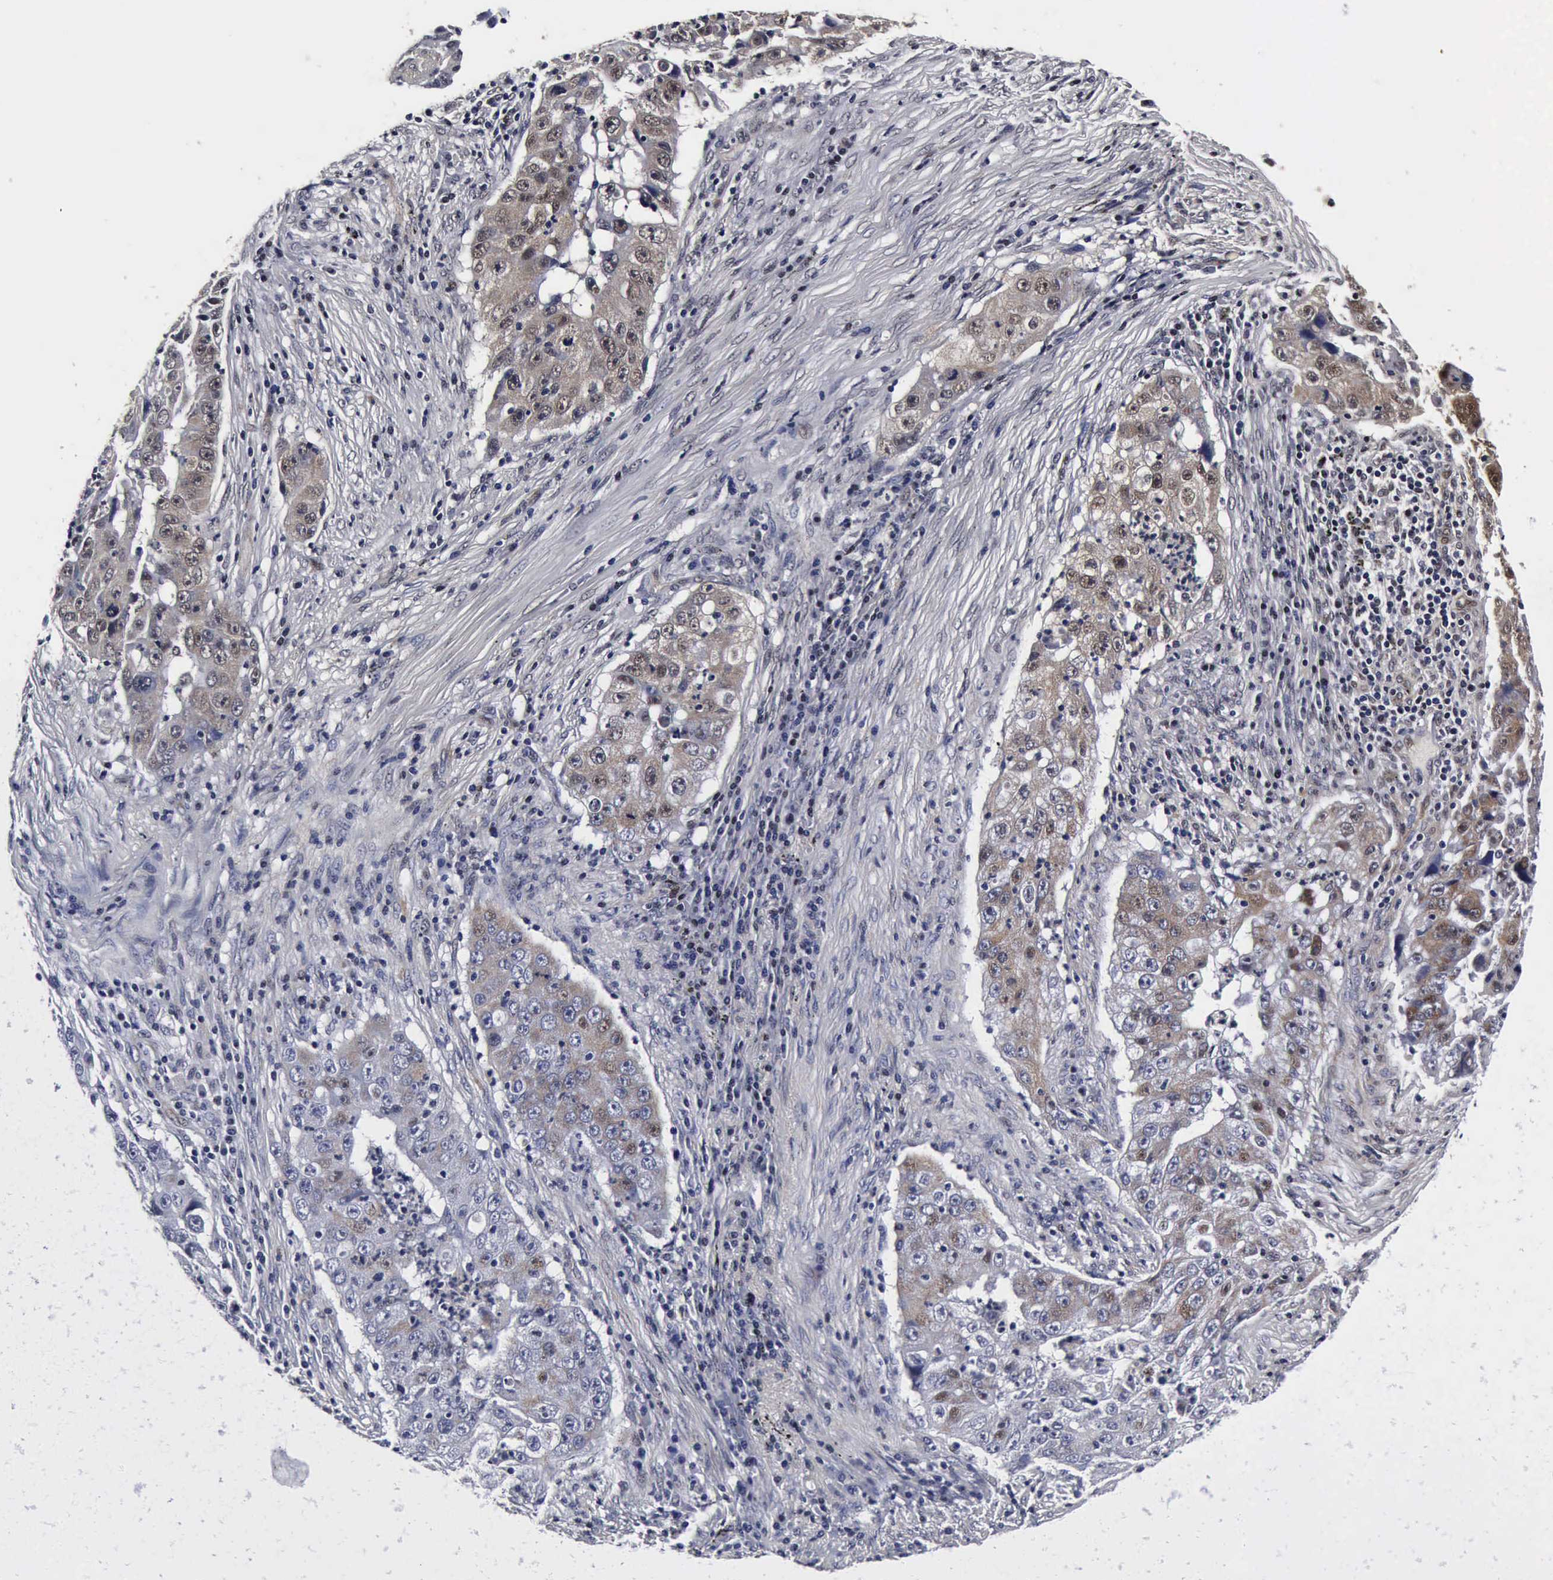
{"staining": {"intensity": "weak", "quantity": "25%-75%", "location": "cytoplasmic/membranous,nuclear"}, "tissue": "lung cancer", "cell_type": "Tumor cells", "image_type": "cancer", "snomed": [{"axis": "morphology", "description": "Squamous cell carcinoma, NOS"}, {"axis": "topography", "description": "Lung"}], "caption": "Immunohistochemistry (IHC) histopathology image of human squamous cell carcinoma (lung) stained for a protein (brown), which displays low levels of weak cytoplasmic/membranous and nuclear staining in approximately 25%-75% of tumor cells.", "gene": "UBC", "patient": {"sex": "male", "age": 64}}